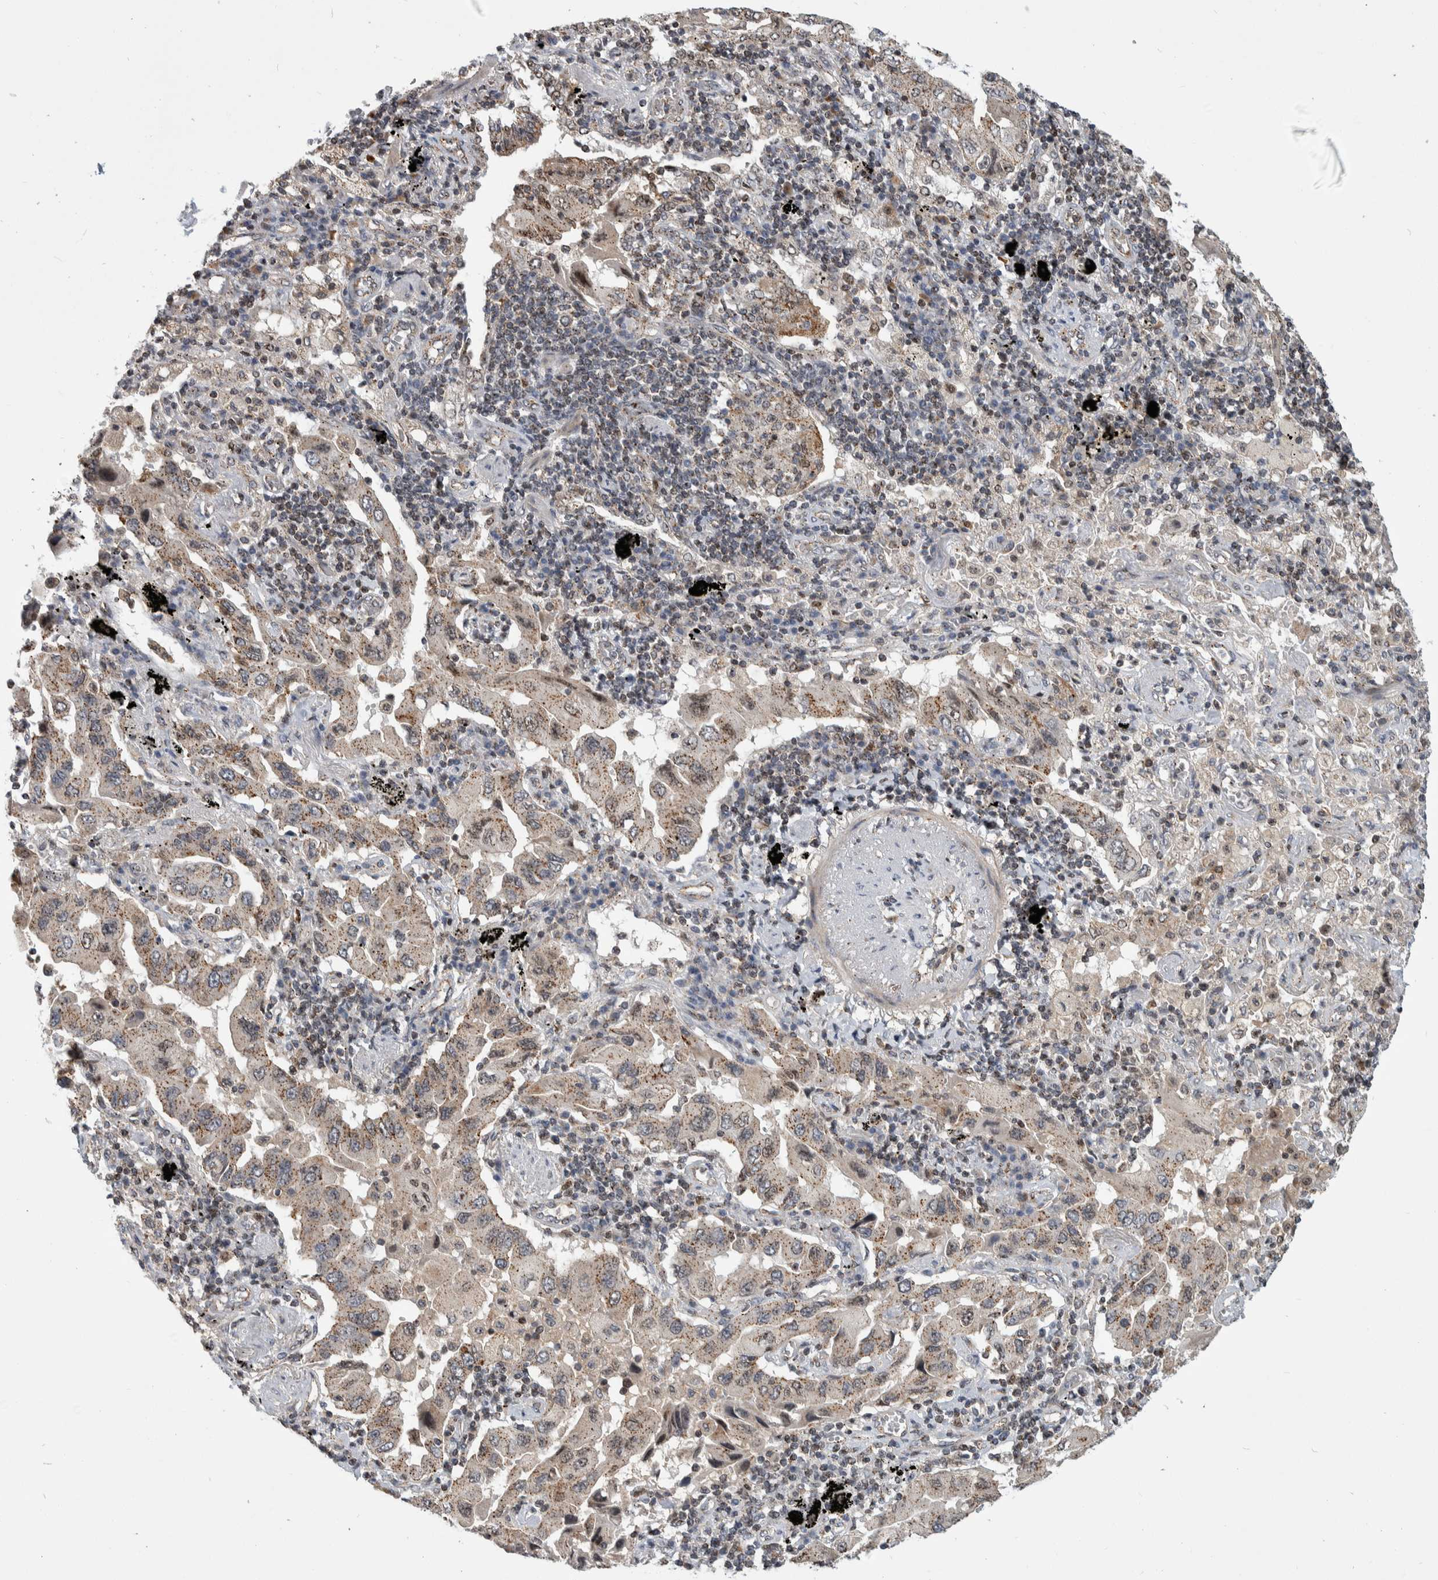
{"staining": {"intensity": "weak", "quantity": ">75%", "location": "cytoplasmic/membranous"}, "tissue": "lung cancer", "cell_type": "Tumor cells", "image_type": "cancer", "snomed": [{"axis": "morphology", "description": "Adenocarcinoma, NOS"}, {"axis": "topography", "description": "Lung"}], "caption": "Brown immunohistochemical staining in lung cancer demonstrates weak cytoplasmic/membranous staining in approximately >75% of tumor cells.", "gene": "MSL1", "patient": {"sex": "female", "age": 65}}